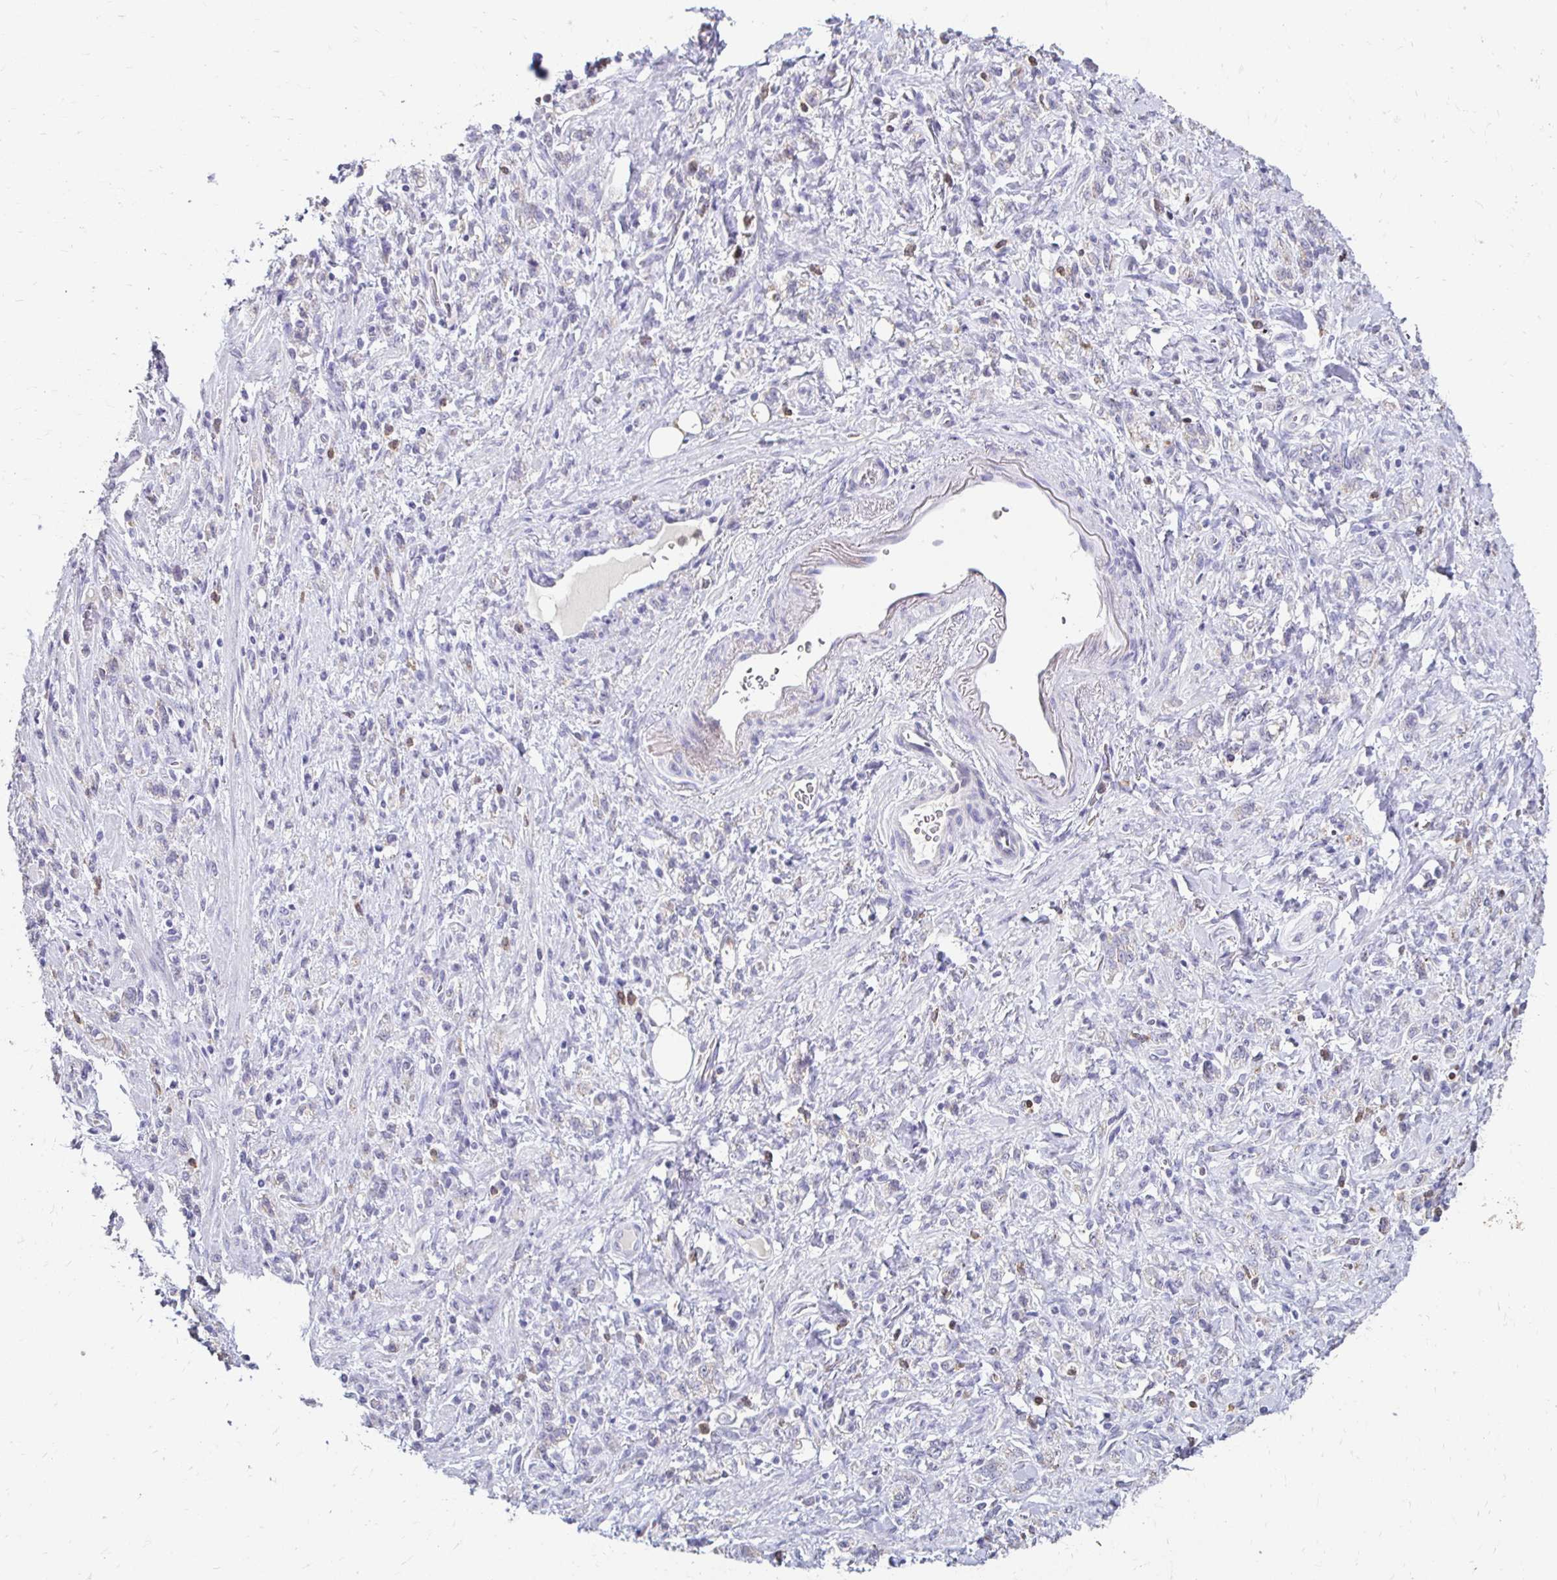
{"staining": {"intensity": "negative", "quantity": "none", "location": "none"}, "tissue": "stomach cancer", "cell_type": "Tumor cells", "image_type": "cancer", "snomed": [{"axis": "morphology", "description": "Adenocarcinoma, NOS"}, {"axis": "topography", "description": "Stomach"}], "caption": "Immunohistochemistry of human stomach cancer exhibits no positivity in tumor cells.", "gene": "GK2", "patient": {"sex": "male", "age": 77}}